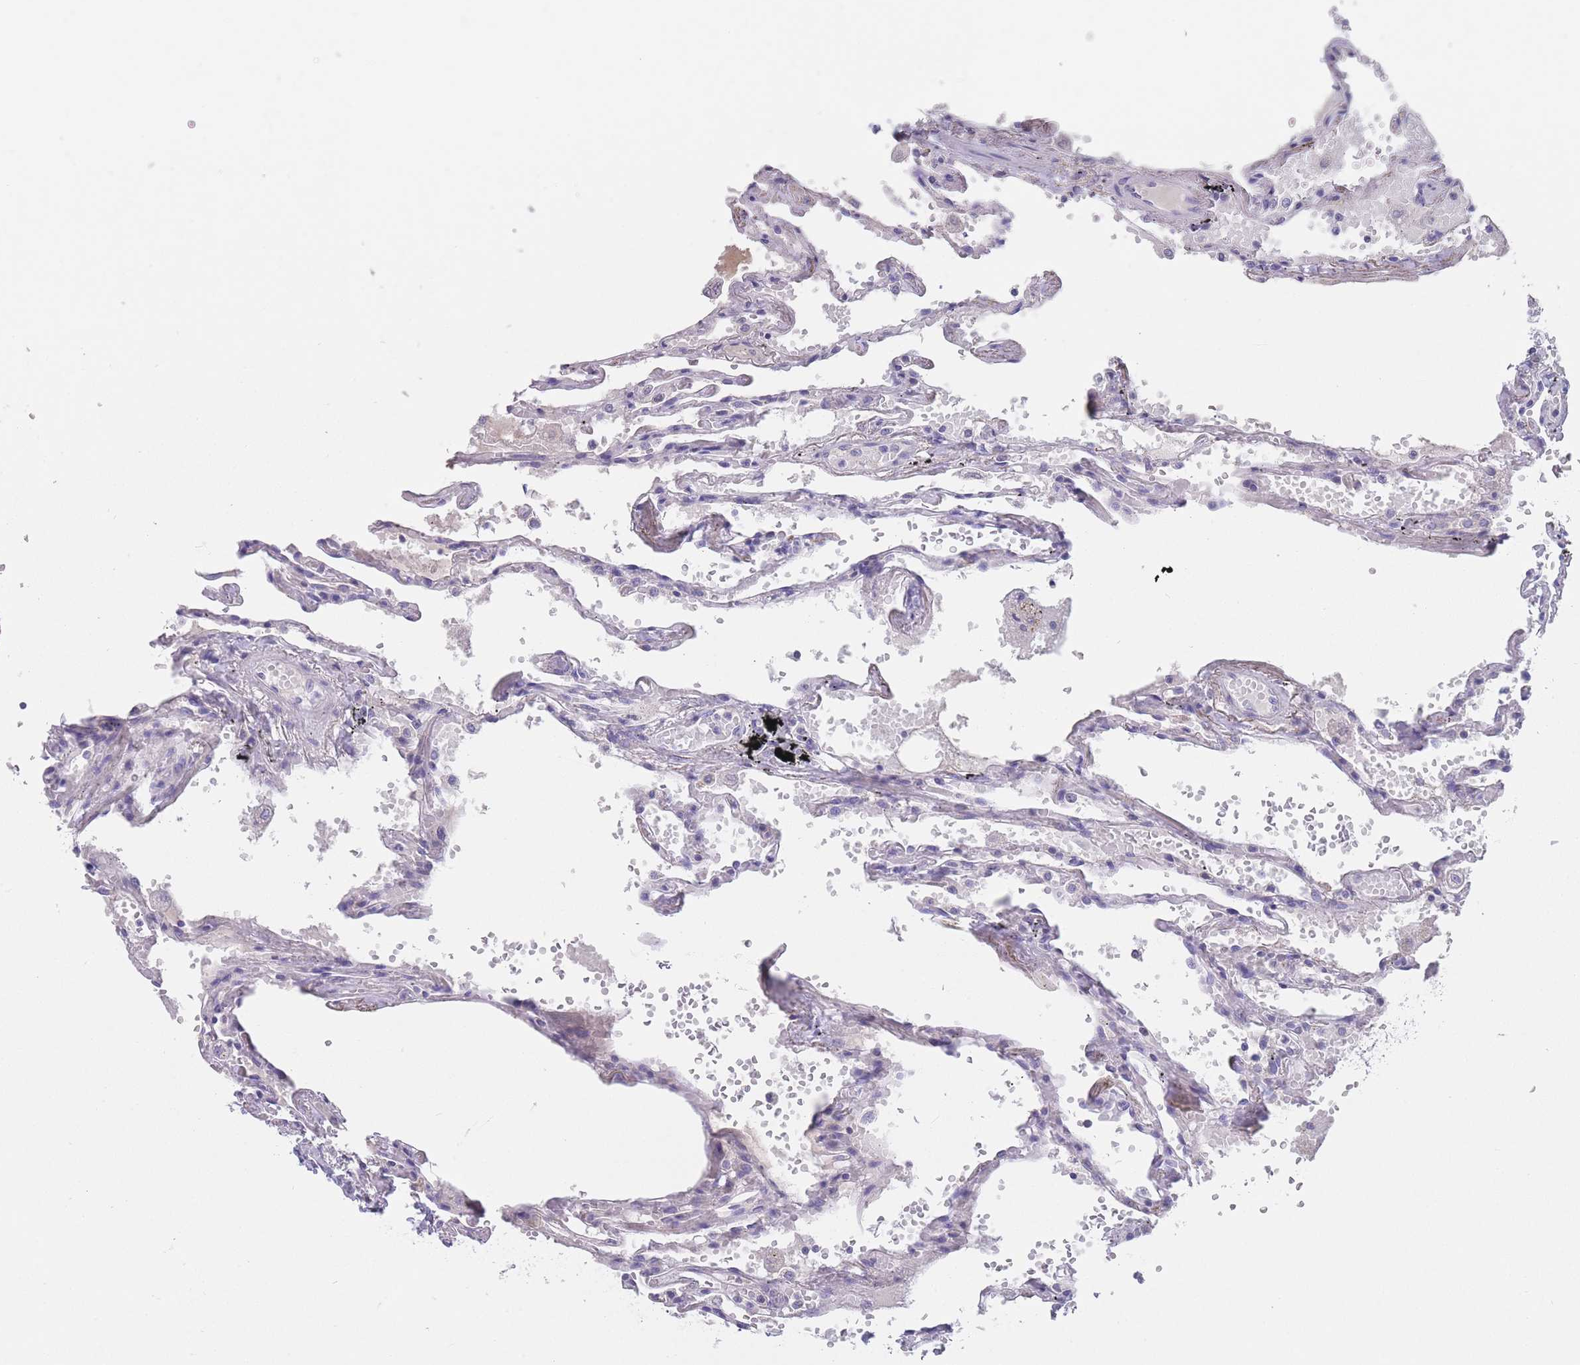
{"staining": {"intensity": "negative", "quantity": "none", "location": "none"}, "tissue": "lung", "cell_type": "Alveolar cells", "image_type": "normal", "snomed": [{"axis": "morphology", "description": "Normal tissue, NOS"}, {"axis": "topography", "description": "Lung"}], "caption": "High power microscopy micrograph of an immunohistochemistry (IHC) image of unremarkable lung, revealing no significant positivity in alveolar cells.", "gene": "MRPS14", "patient": {"sex": "female", "age": 67}}